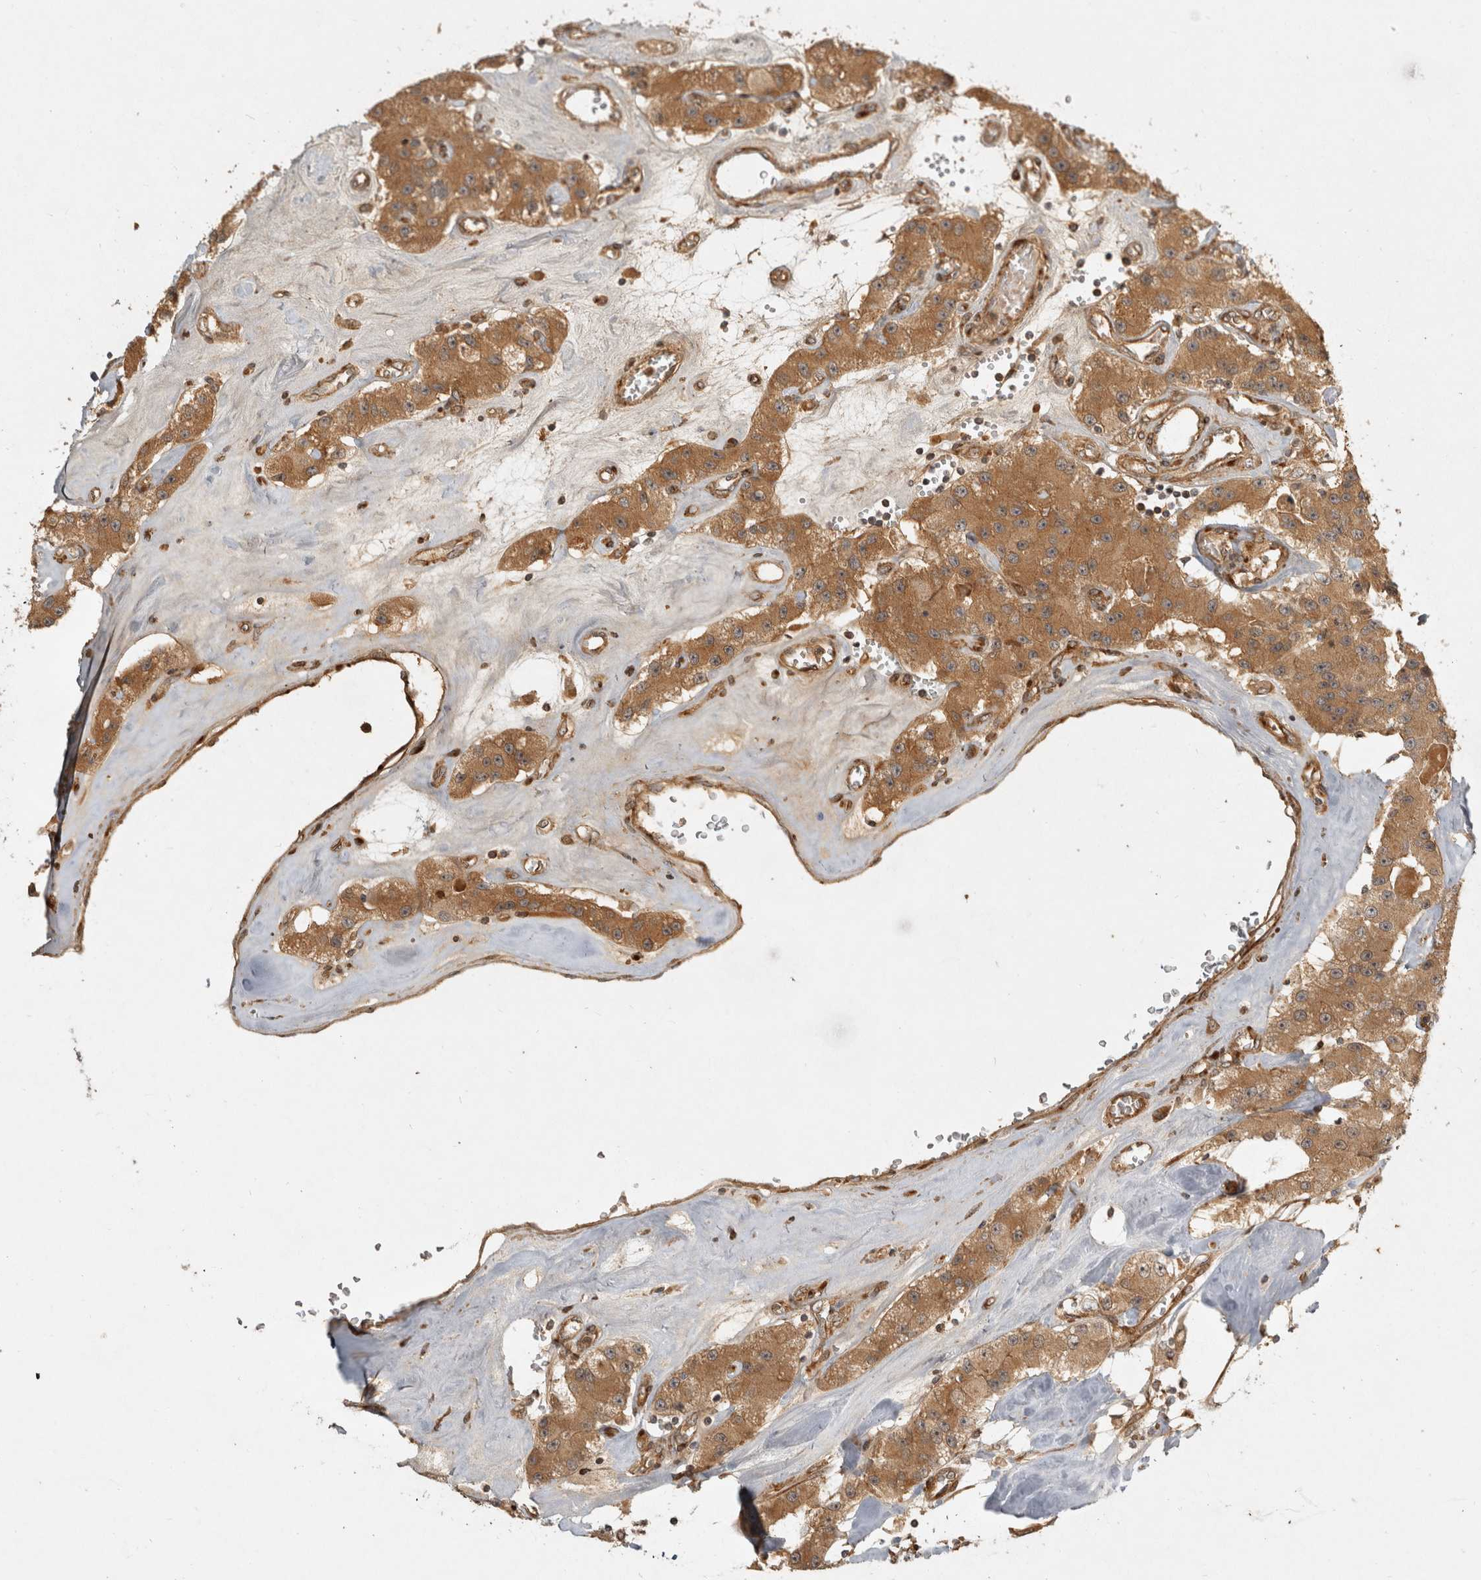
{"staining": {"intensity": "moderate", "quantity": ">75%", "location": "cytoplasmic/membranous"}, "tissue": "carcinoid", "cell_type": "Tumor cells", "image_type": "cancer", "snomed": [{"axis": "morphology", "description": "Carcinoid, malignant, NOS"}, {"axis": "topography", "description": "Pancreas"}], "caption": "High-magnification brightfield microscopy of malignant carcinoid stained with DAB (3,3'-diaminobenzidine) (brown) and counterstained with hematoxylin (blue). tumor cells exhibit moderate cytoplasmic/membranous positivity is present in approximately>75% of cells. (DAB (3,3'-diaminobenzidine) = brown stain, brightfield microscopy at high magnification).", "gene": "CAMSAP2", "patient": {"sex": "male", "age": 41}}